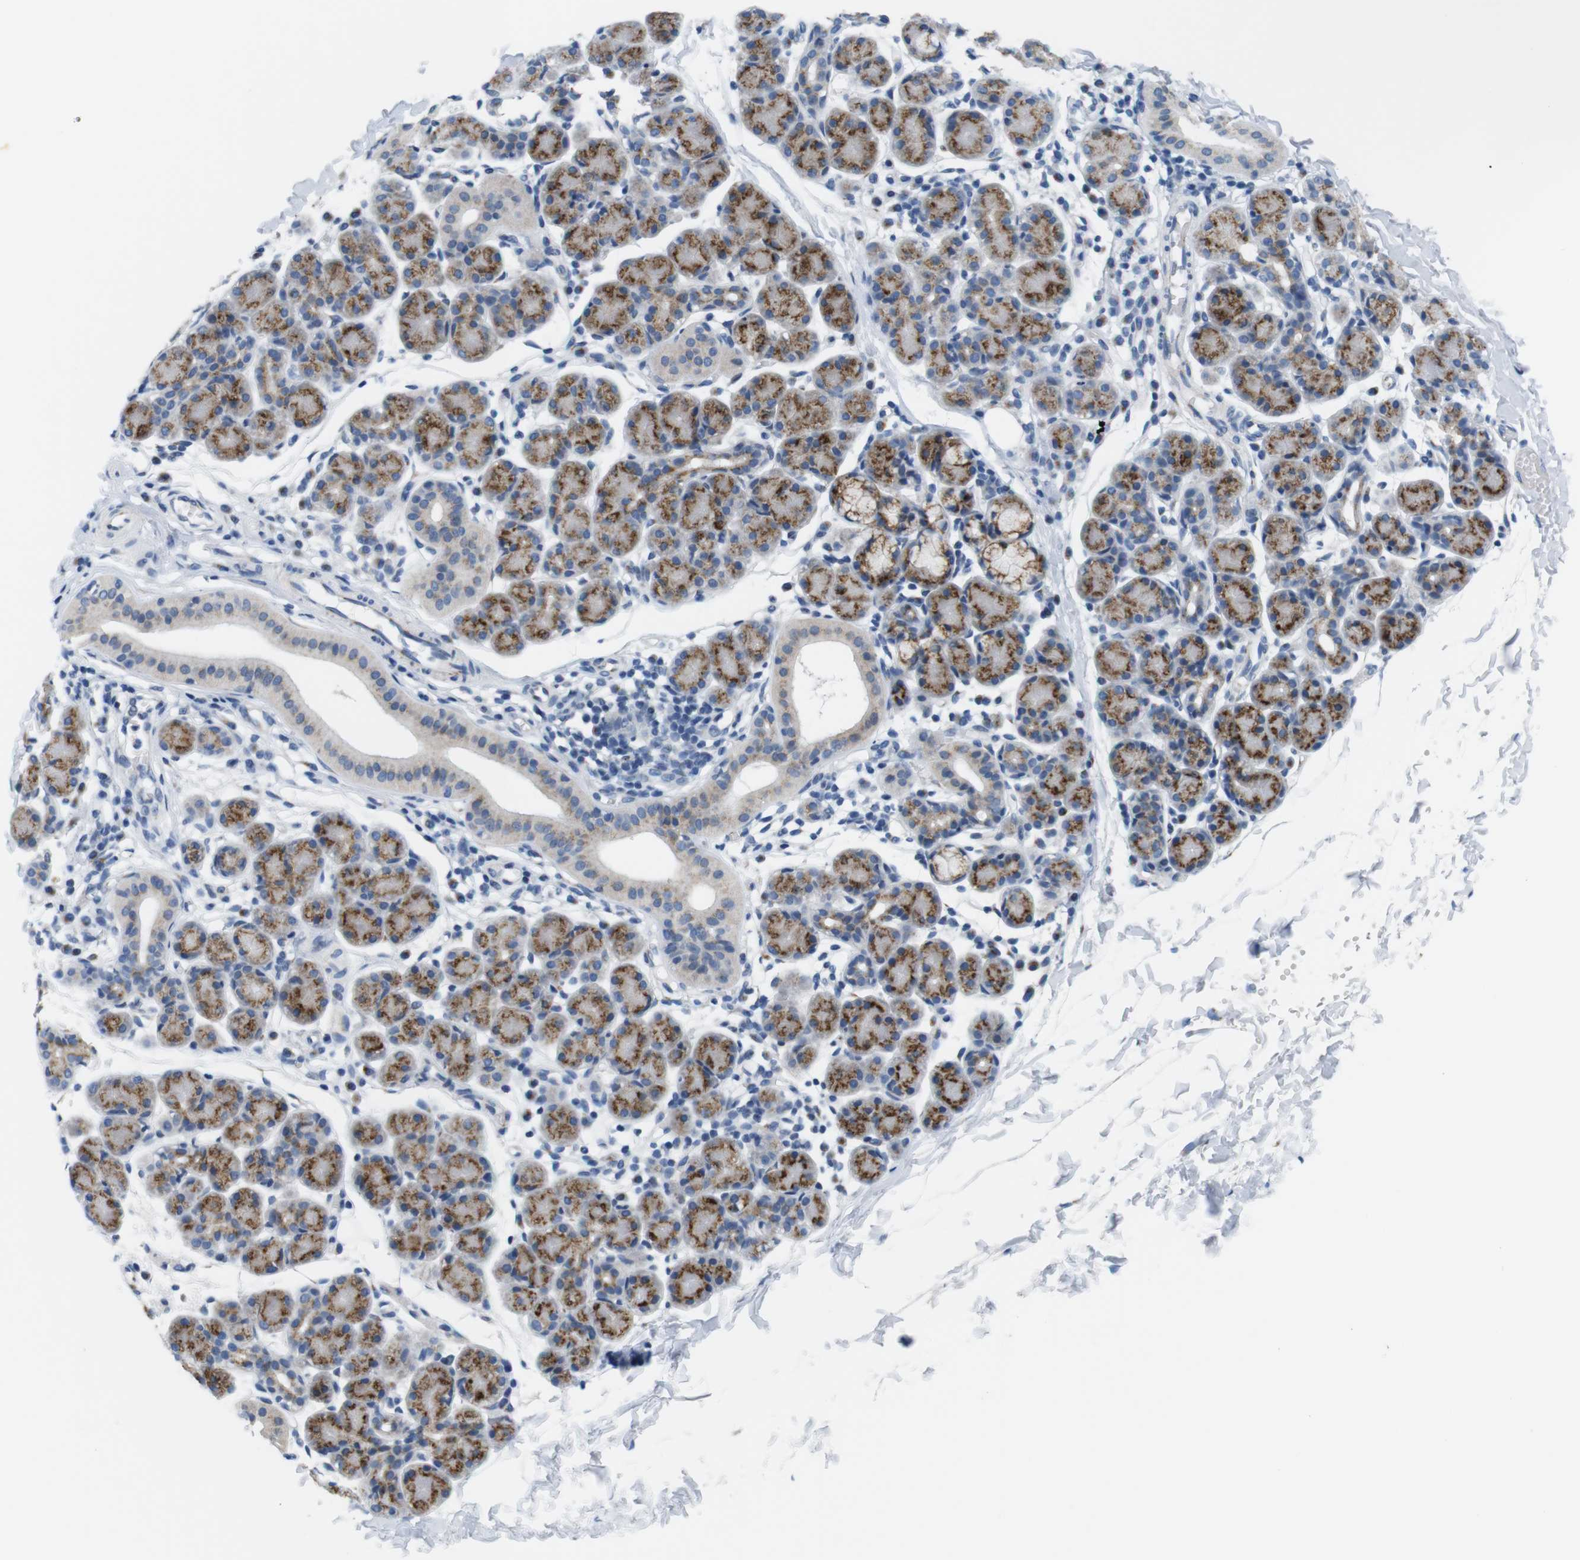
{"staining": {"intensity": "moderate", "quantity": ">75%", "location": "cytoplasmic/membranous"}, "tissue": "salivary gland", "cell_type": "Glandular cells", "image_type": "normal", "snomed": [{"axis": "morphology", "description": "Normal tissue, NOS"}, {"axis": "morphology", "description": "Inflammation, NOS"}, {"axis": "topography", "description": "Lymph node"}, {"axis": "topography", "description": "Salivary gland"}], "caption": "A high-resolution image shows immunohistochemistry (IHC) staining of unremarkable salivary gland, which demonstrates moderate cytoplasmic/membranous staining in about >75% of glandular cells. (DAB IHC with brightfield microscopy, high magnification).", "gene": "GOLGA2", "patient": {"sex": "male", "age": 3}}